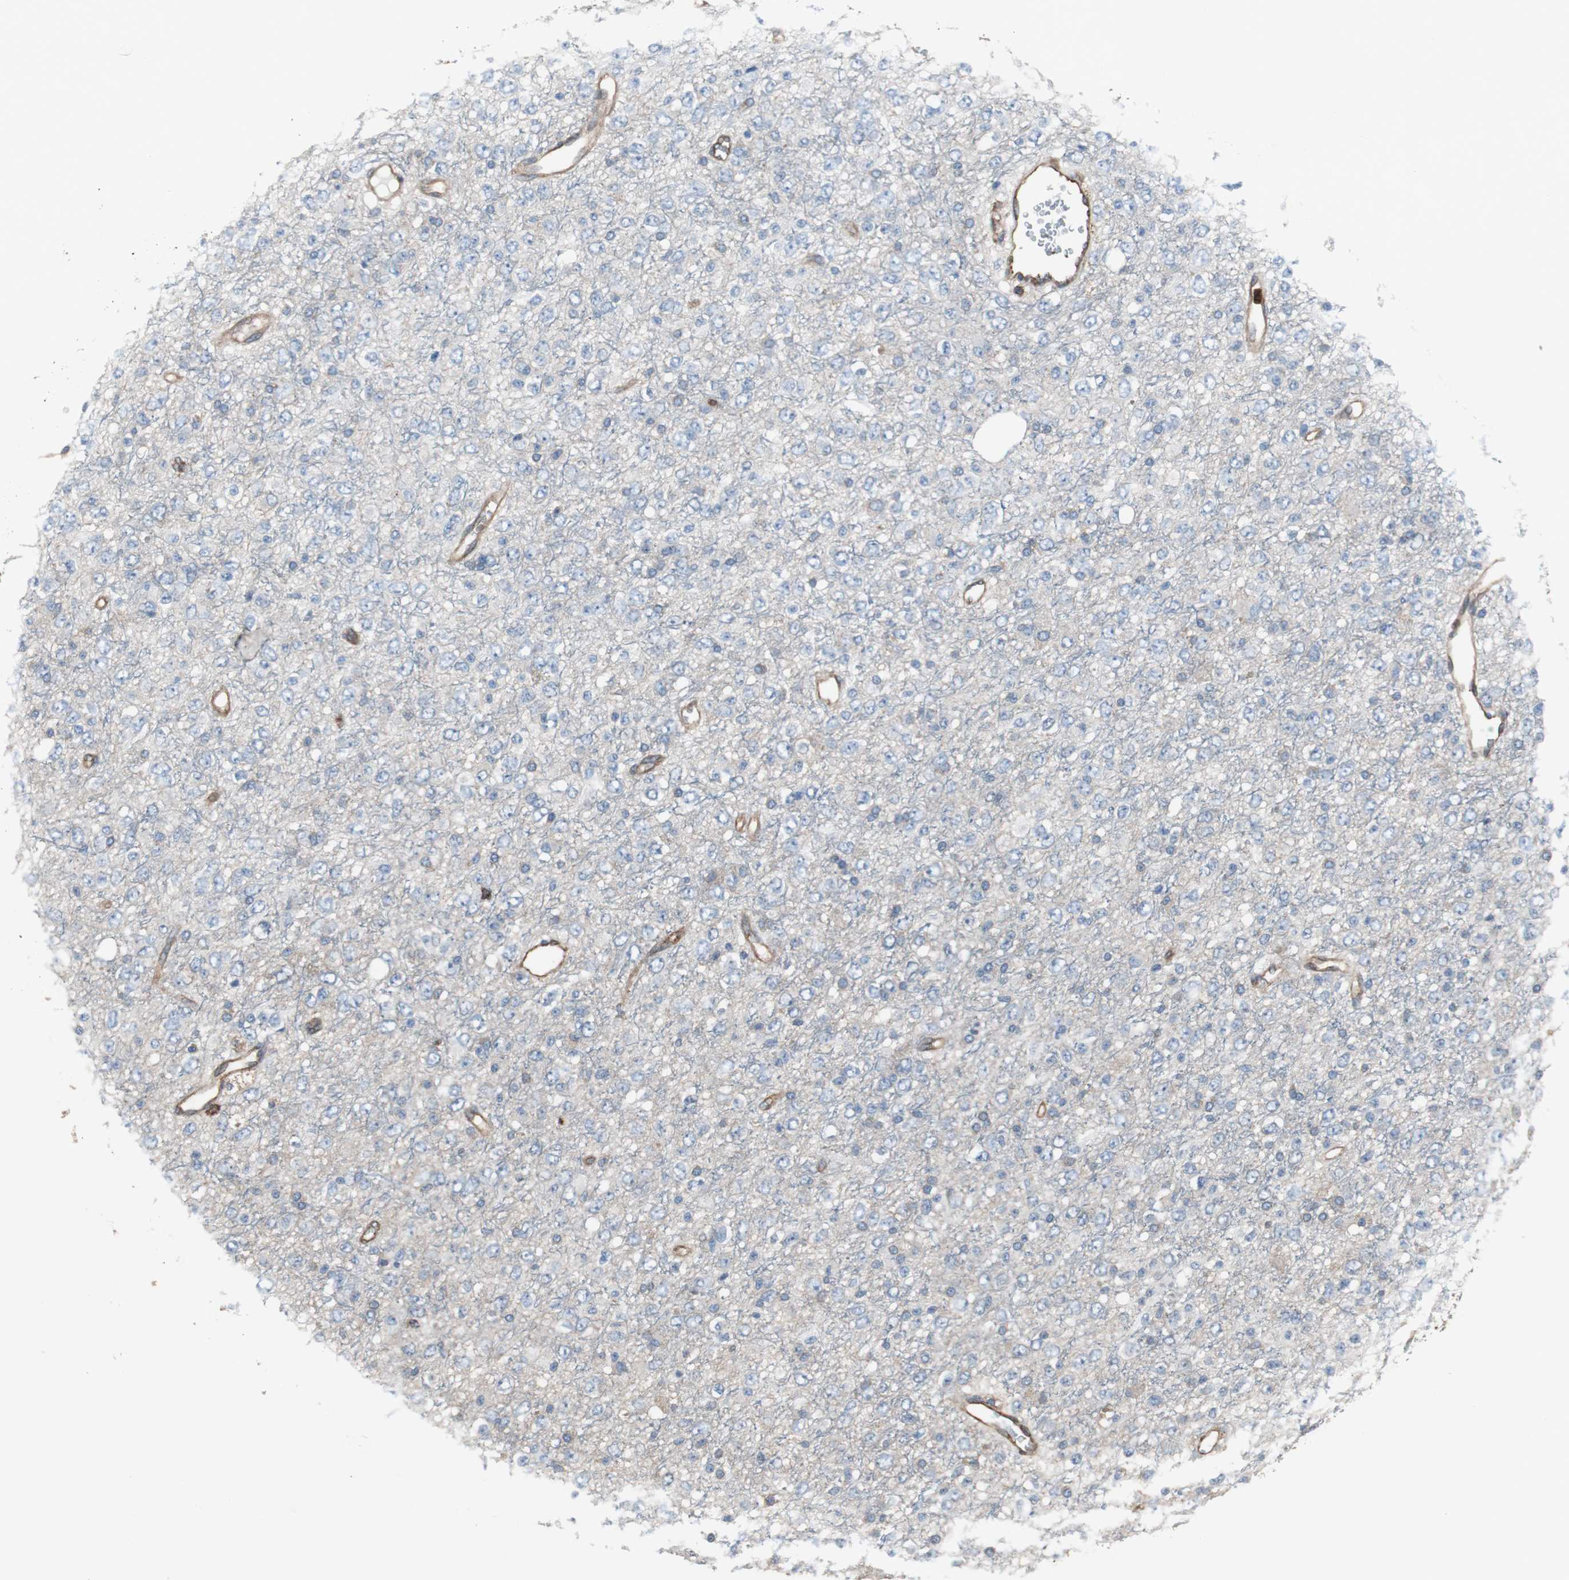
{"staining": {"intensity": "negative", "quantity": "none", "location": "none"}, "tissue": "glioma", "cell_type": "Tumor cells", "image_type": "cancer", "snomed": [{"axis": "morphology", "description": "Glioma, malignant, High grade"}, {"axis": "topography", "description": "pancreas cauda"}], "caption": "Histopathology image shows no protein positivity in tumor cells of malignant glioma (high-grade) tissue.", "gene": "ACTN1", "patient": {"sex": "male", "age": 60}}